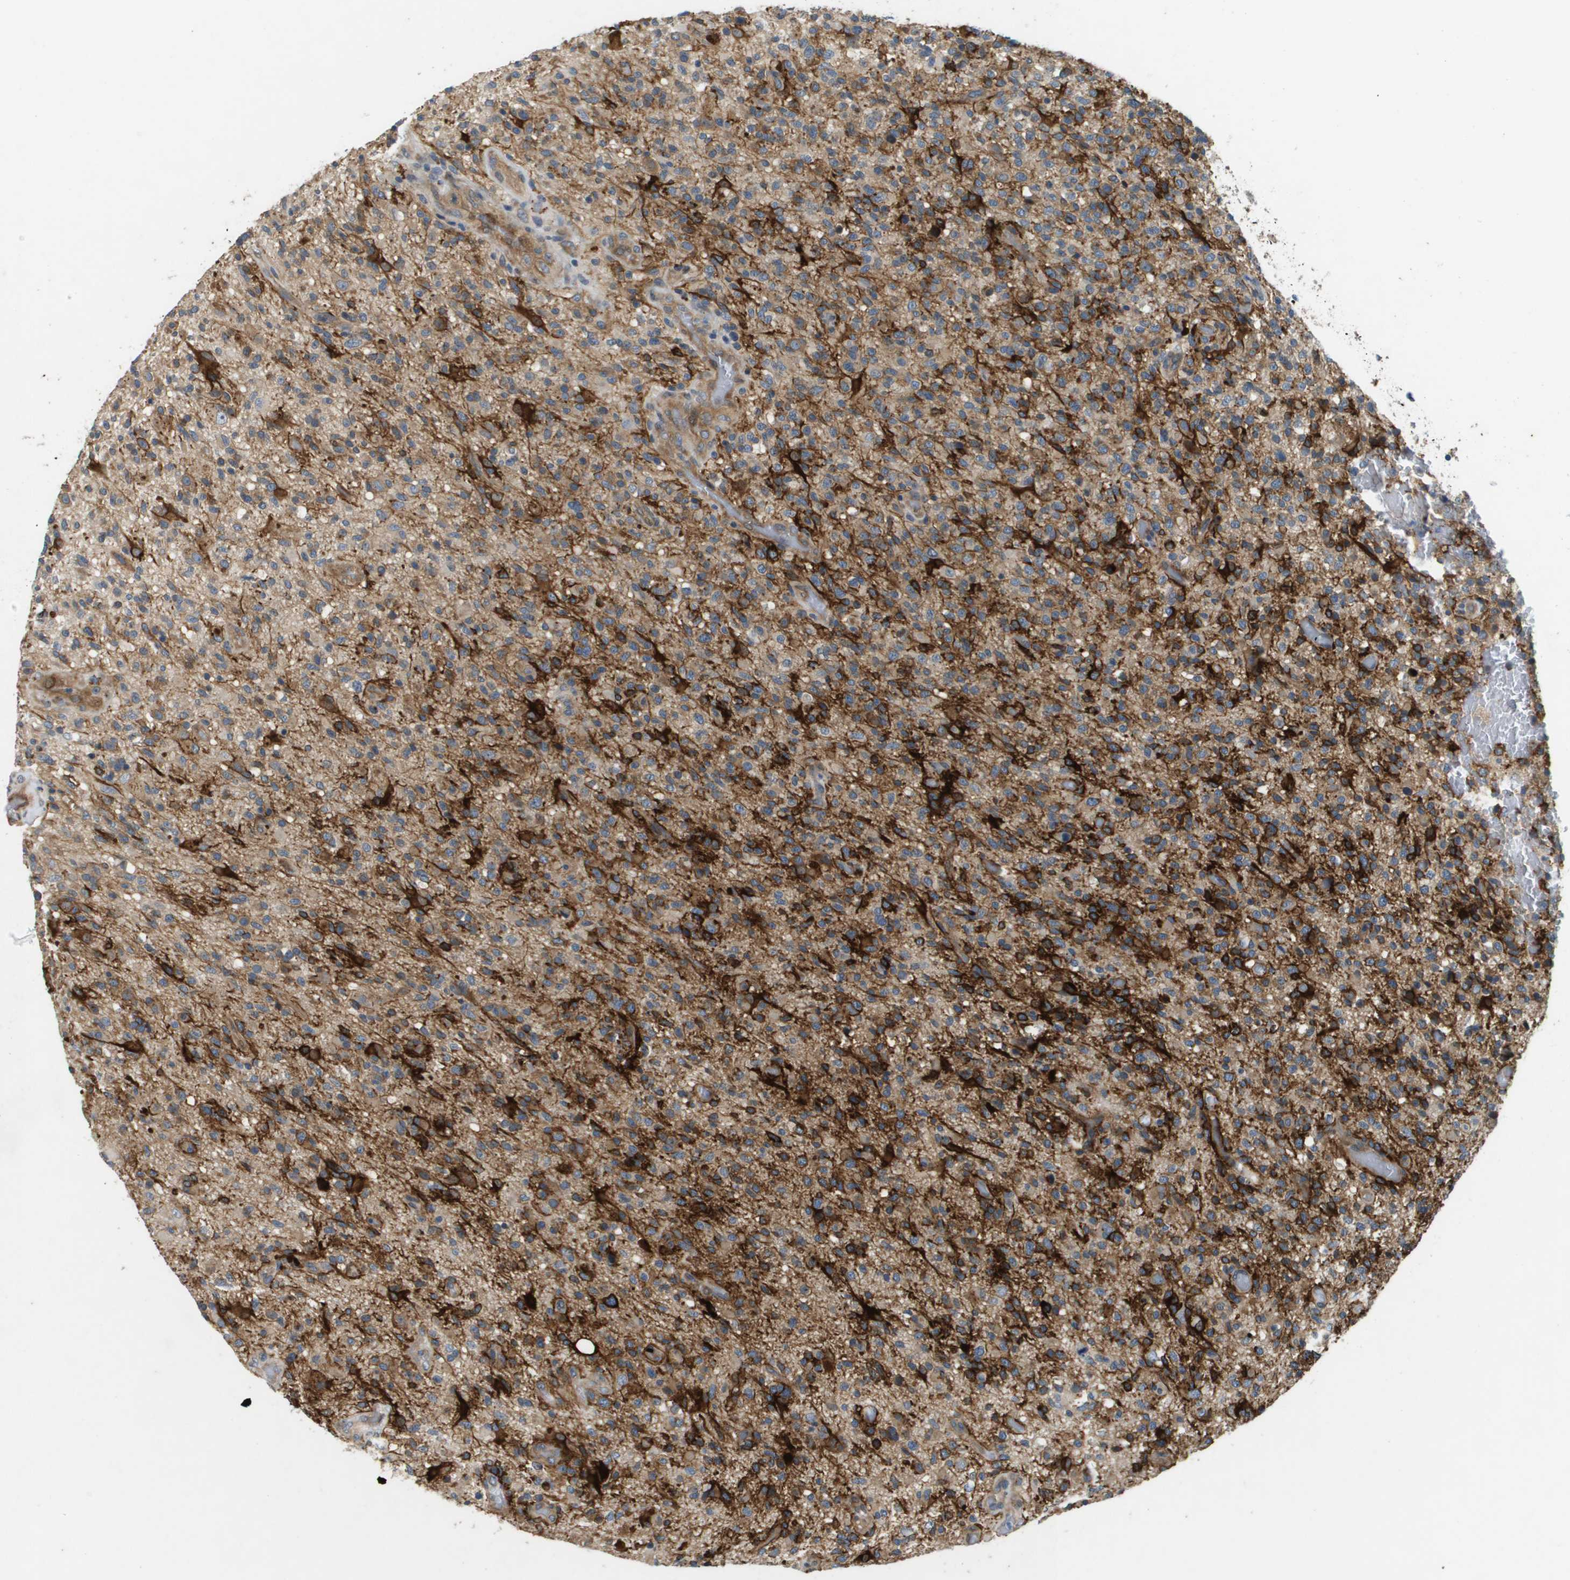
{"staining": {"intensity": "weak", "quantity": ">75%", "location": "cytoplasmic/membranous"}, "tissue": "glioma", "cell_type": "Tumor cells", "image_type": "cancer", "snomed": [{"axis": "morphology", "description": "Glioma, malignant, High grade"}, {"axis": "topography", "description": "Brain"}], "caption": "Tumor cells reveal low levels of weak cytoplasmic/membranous positivity in about >75% of cells in glioma. Using DAB (3,3'-diaminobenzidine) (brown) and hematoxylin (blue) stains, captured at high magnification using brightfield microscopy.", "gene": "PGAP3", "patient": {"sex": "male", "age": 71}}